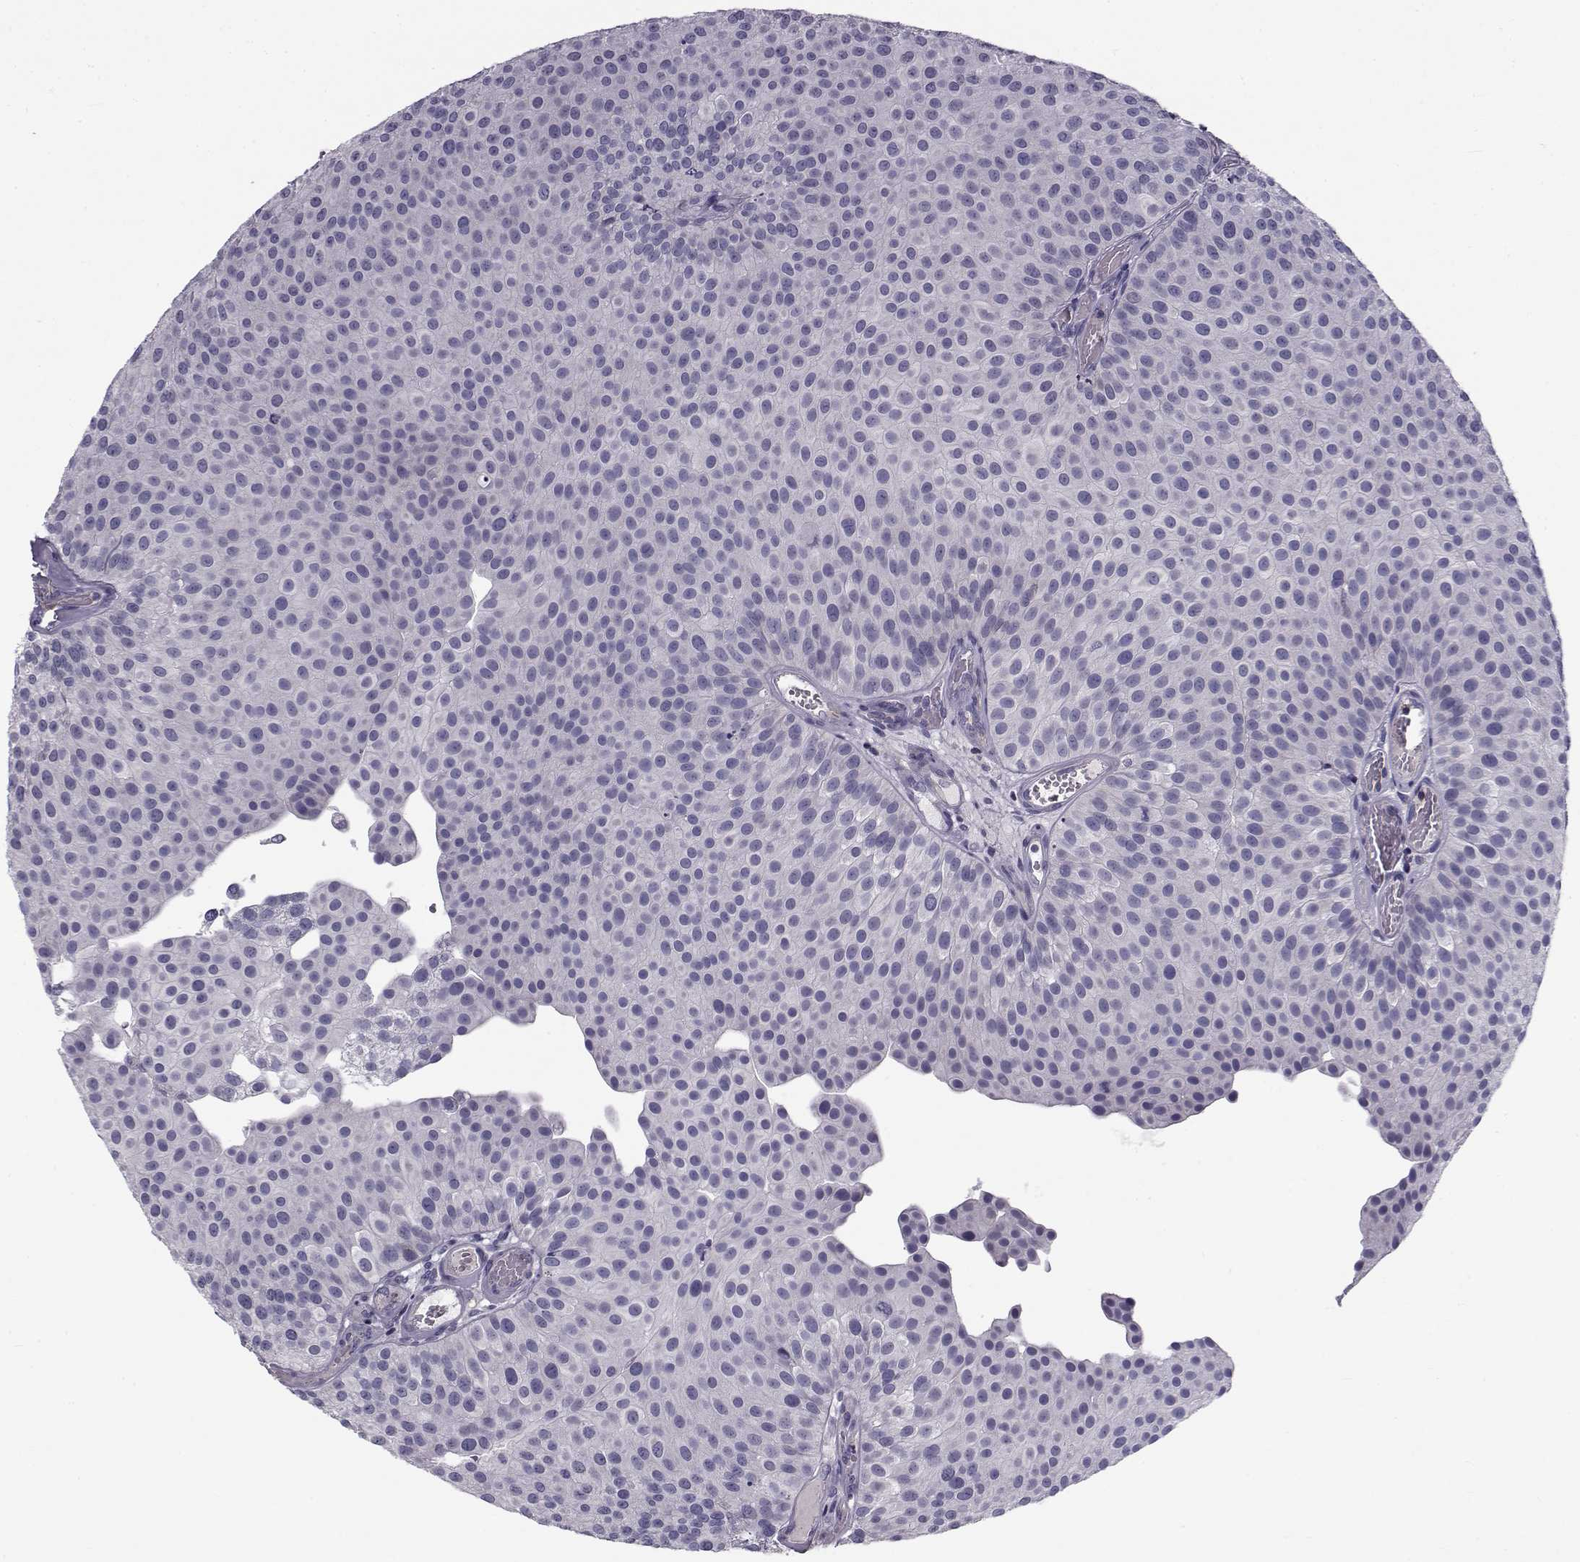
{"staining": {"intensity": "negative", "quantity": "none", "location": "none"}, "tissue": "urothelial cancer", "cell_type": "Tumor cells", "image_type": "cancer", "snomed": [{"axis": "morphology", "description": "Urothelial carcinoma, Low grade"}, {"axis": "topography", "description": "Urinary bladder"}], "caption": "This is an IHC image of human urothelial carcinoma (low-grade). There is no expression in tumor cells.", "gene": "LRRC27", "patient": {"sex": "female", "age": 87}}